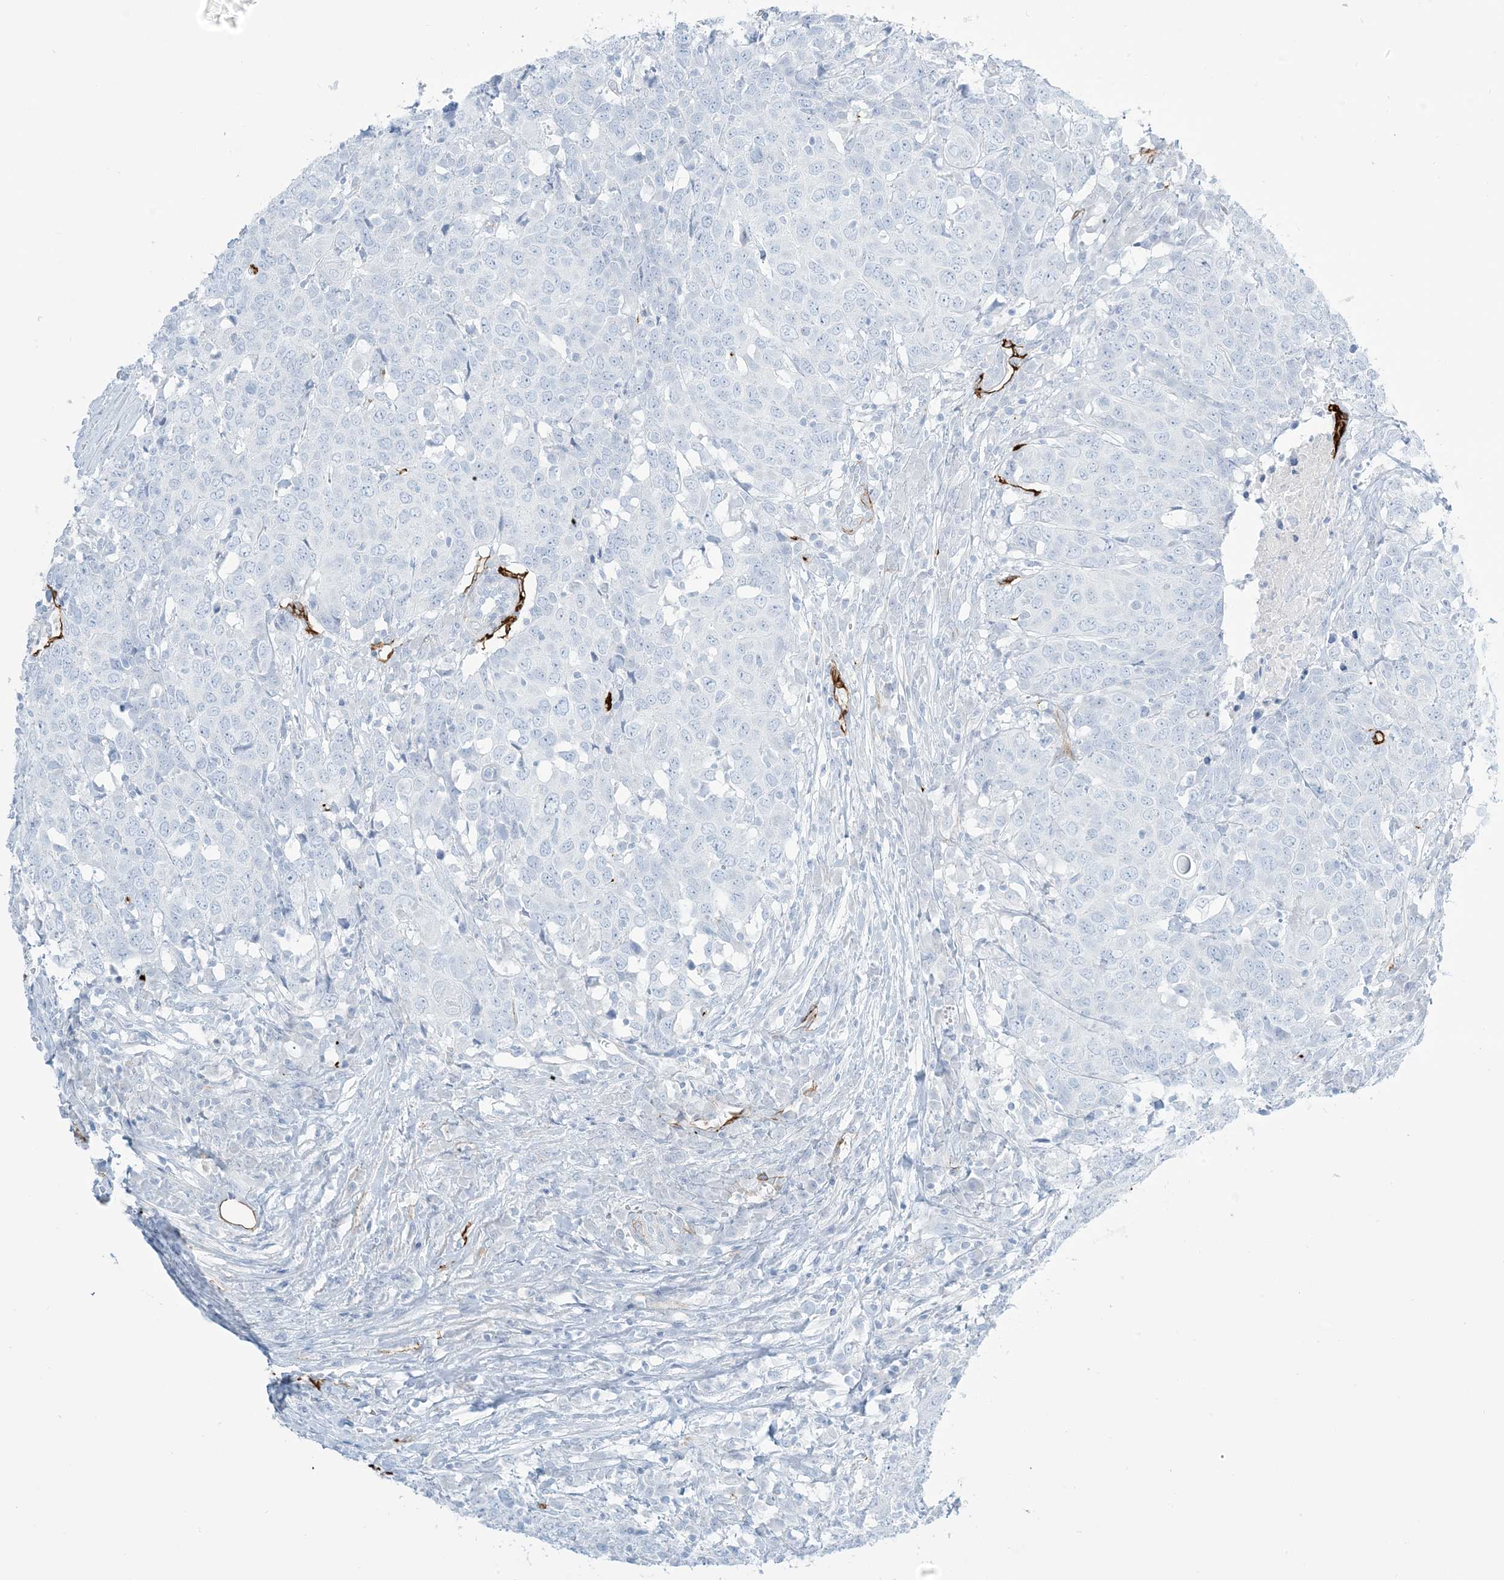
{"staining": {"intensity": "negative", "quantity": "none", "location": "none"}, "tissue": "head and neck cancer", "cell_type": "Tumor cells", "image_type": "cancer", "snomed": [{"axis": "morphology", "description": "Squamous cell carcinoma, NOS"}, {"axis": "topography", "description": "Head-Neck"}], "caption": "Head and neck cancer (squamous cell carcinoma) stained for a protein using IHC reveals no expression tumor cells.", "gene": "EPS8L3", "patient": {"sex": "male", "age": 66}}